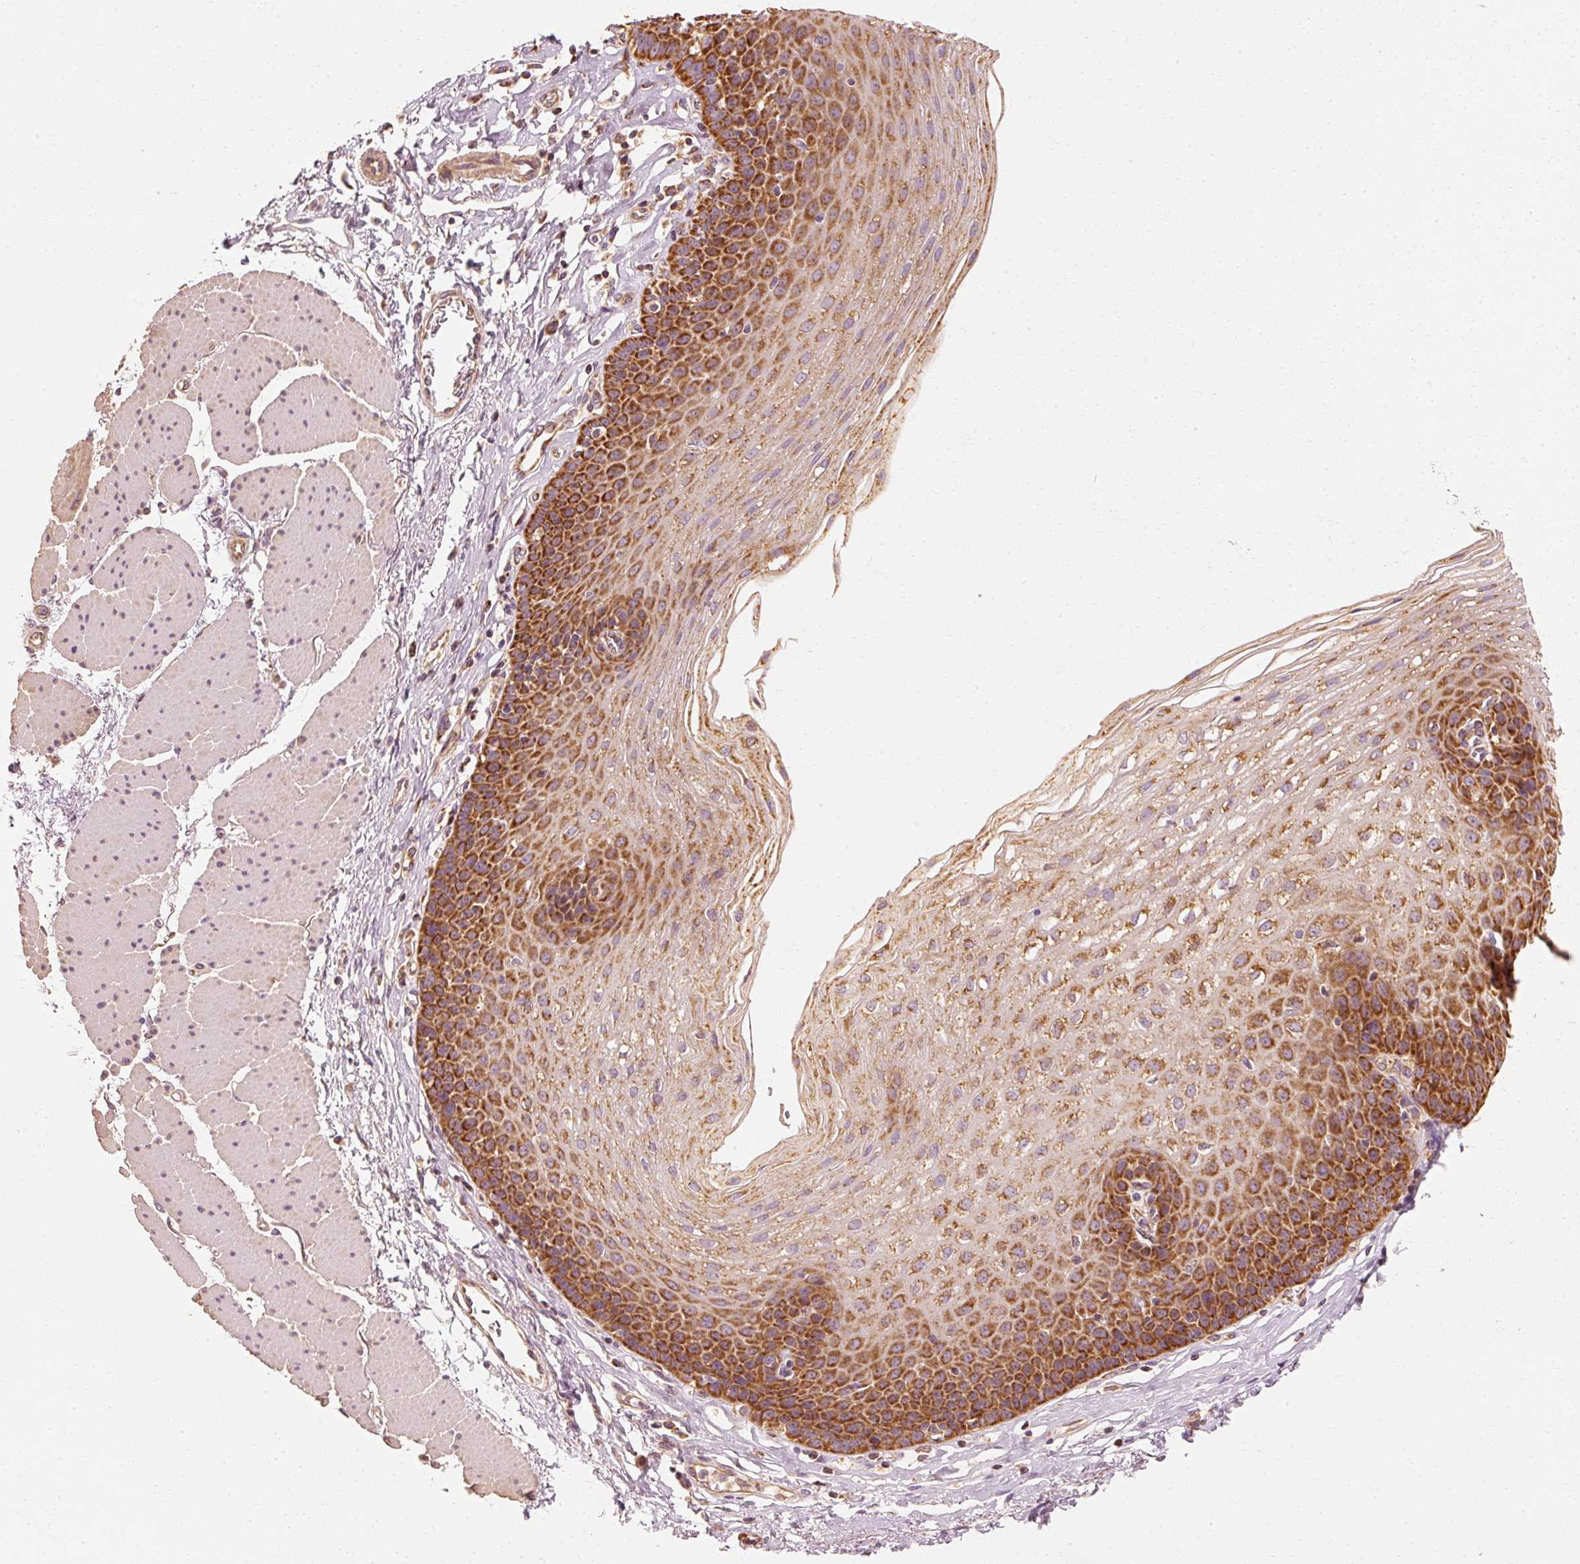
{"staining": {"intensity": "strong", "quantity": ">75%", "location": "cytoplasmic/membranous"}, "tissue": "esophagus", "cell_type": "Squamous epithelial cells", "image_type": "normal", "snomed": [{"axis": "morphology", "description": "Normal tissue, NOS"}, {"axis": "topography", "description": "Esophagus"}], "caption": "Immunohistochemical staining of unremarkable esophagus demonstrates >75% levels of strong cytoplasmic/membranous protein staining in approximately >75% of squamous epithelial cells. (Stains: DAB in brown, nuclei in blue, Microscopy: brightfield microscopy at high magnification).", "gene": "TOMM40", "patient": {"sex": "female", "age": 81}}